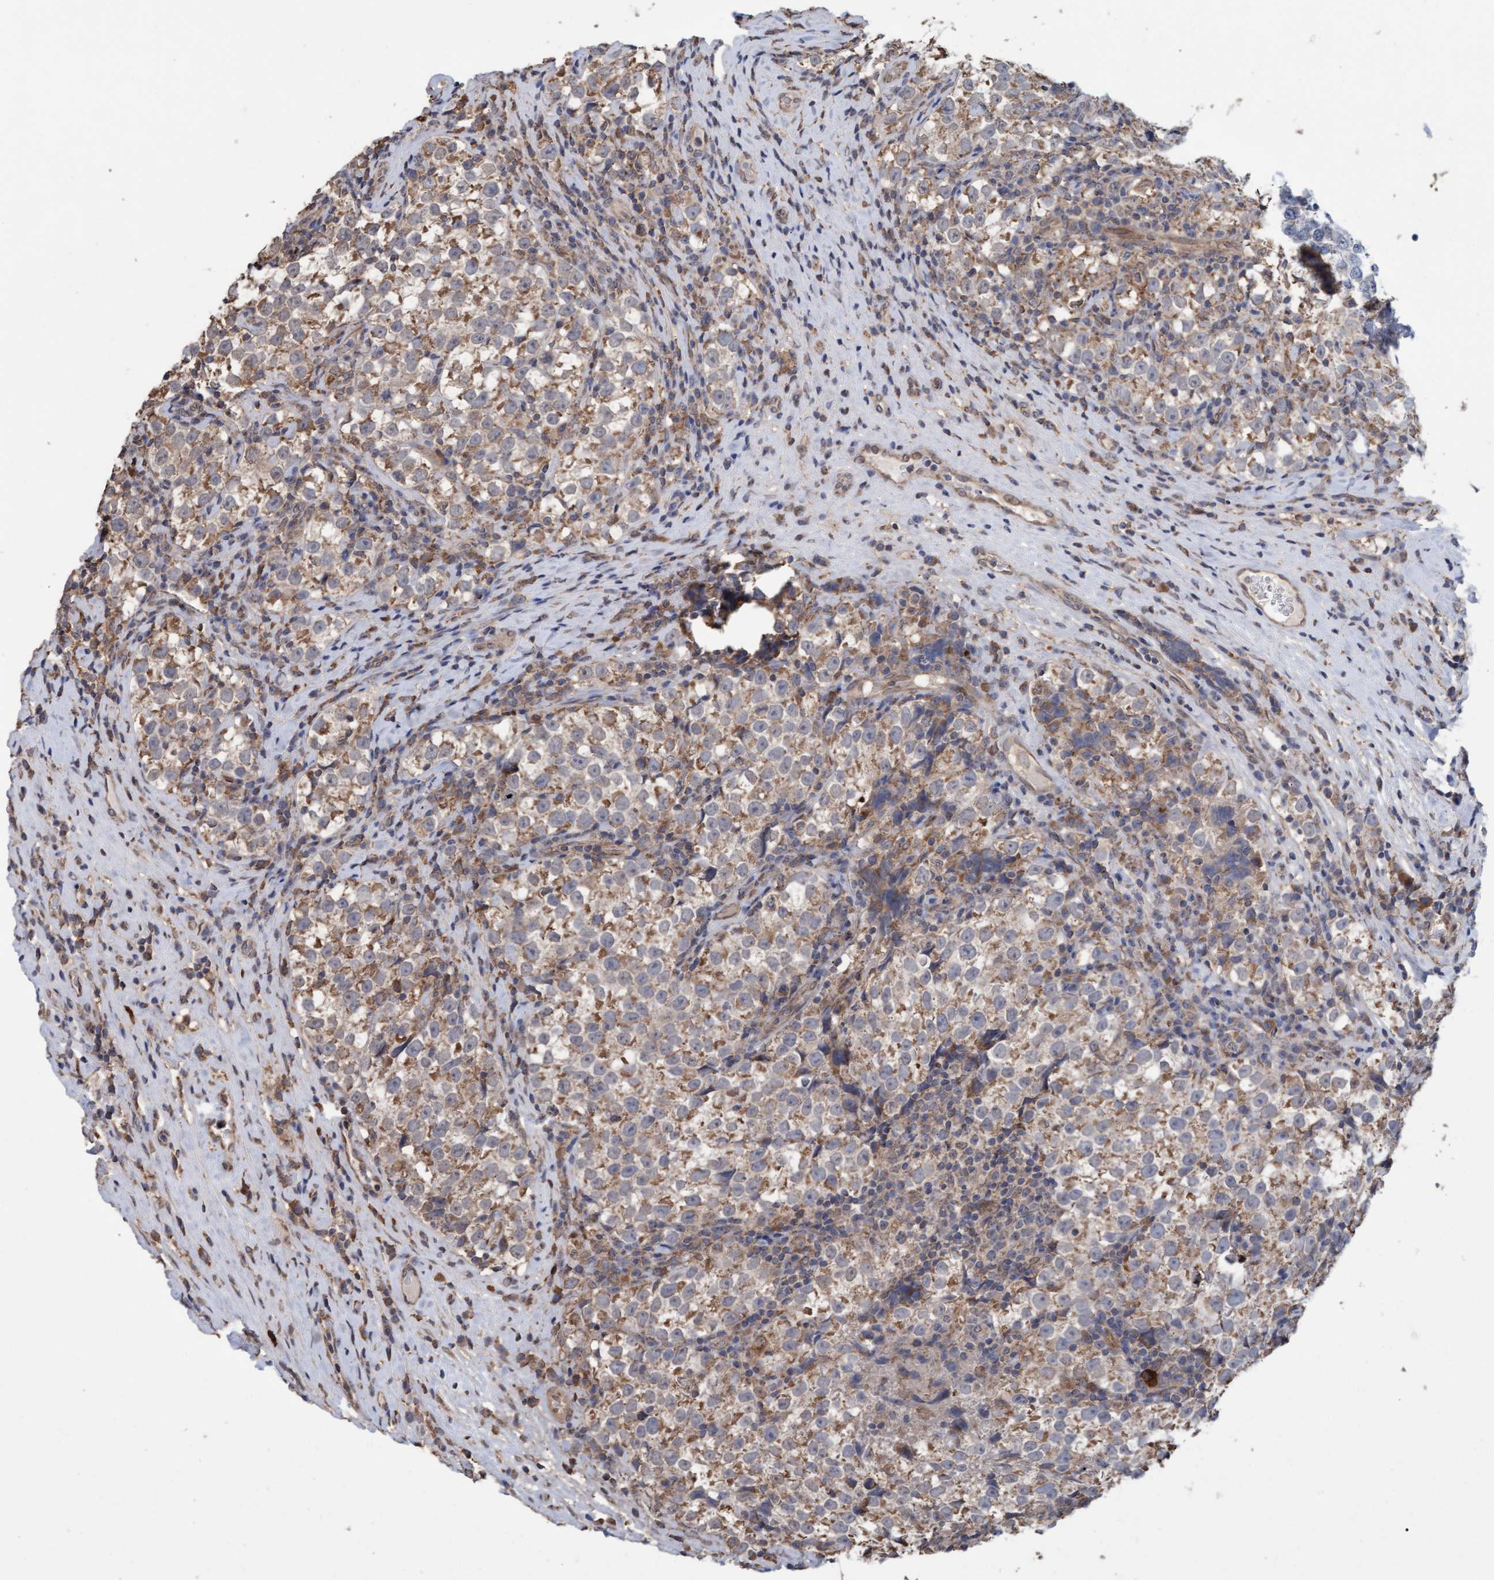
{"staining": {"intensity": "weak", "quantity": ">75%", "location": "cytoplasmic/membranous"}, "tissue": "testis cancer", "cell_type": "Tumor cells", "image_type": "cancer", "snomed": [{"axis": "morphology", "description": "Normal tissue, NOS"}, {"axis": "morphology", "description": "Seminoma, NOS"}, {"axis": "topography", "description": "Testis"}], "caption": "Protein staining of testis cancer (seminoma) tissue displays weak cytoplasmic/membranous expression in approximately >75% of tumor cells.", "gene": "MGLL", "patient": {"sex": "male", "age": 43}}